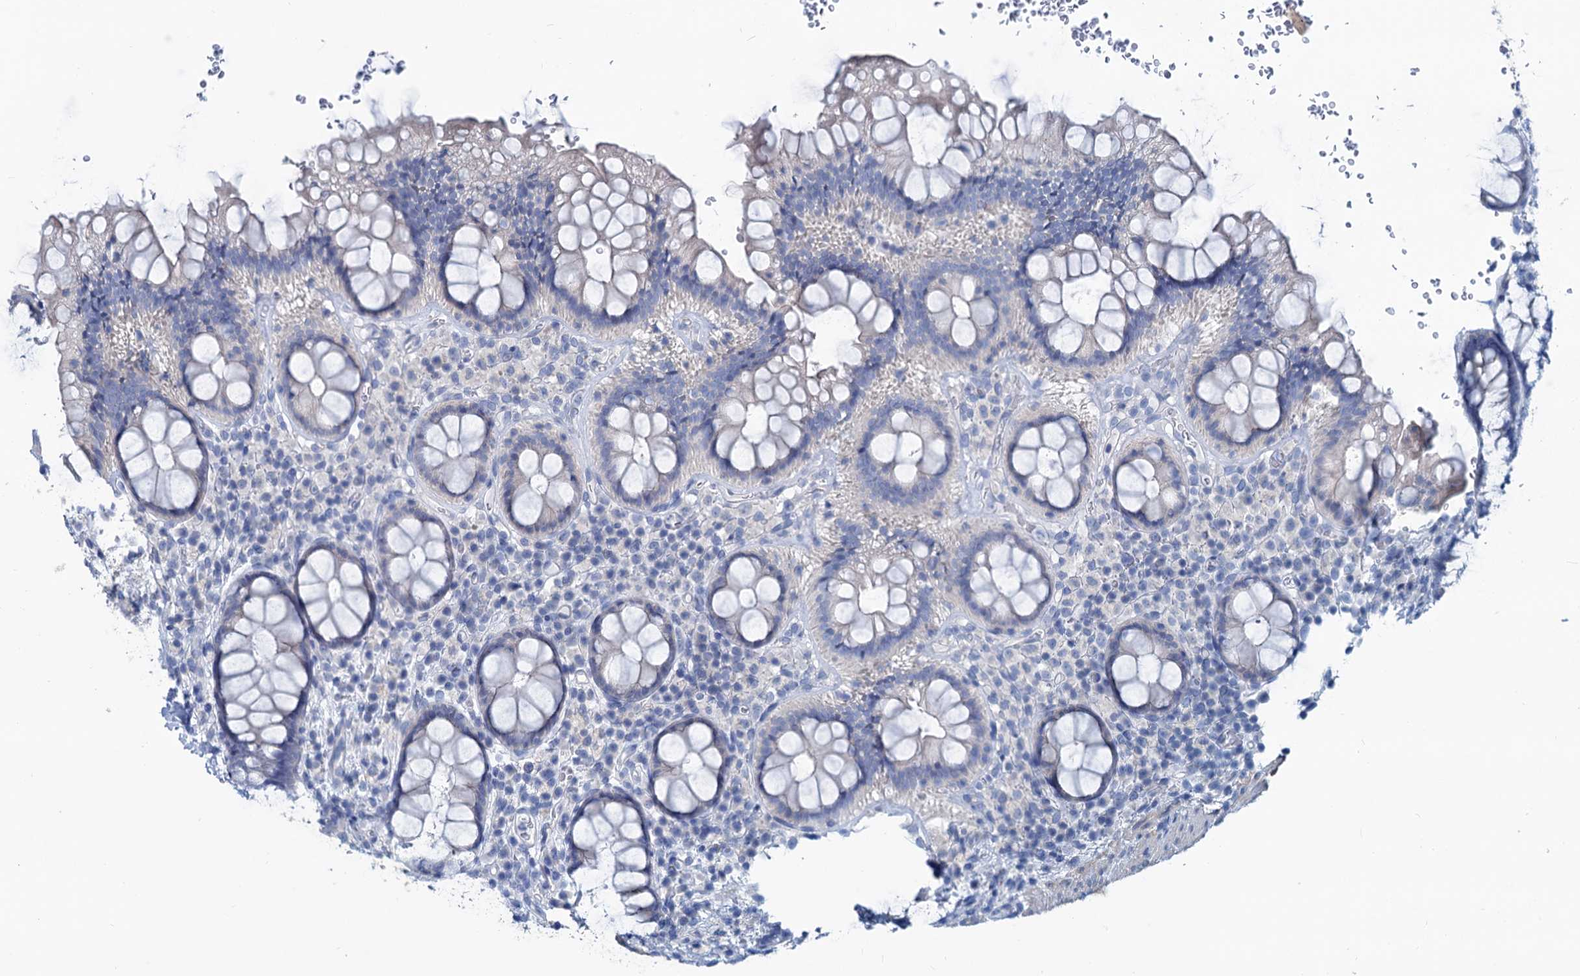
{"staining": {"intensity": "negative", "quantity": "none", "location": "none"}, "tissue": "rectum", "cell_type": "Glandular cells", "image_type": "normal", "snomed": [{"axis": "morphology", "description": "Normal tissue, NOS"}, {"axis": "topography", "description": "Rectum"}], "caption": "The micrograph demonstrates no significant staining in glandular cells of rectum. (Brightfield microscopy of DAB immunohistochemistry (IHC) at high magnification).", "gene": "SLC1A3", "patient": {"sex": "male", "age": 83}}